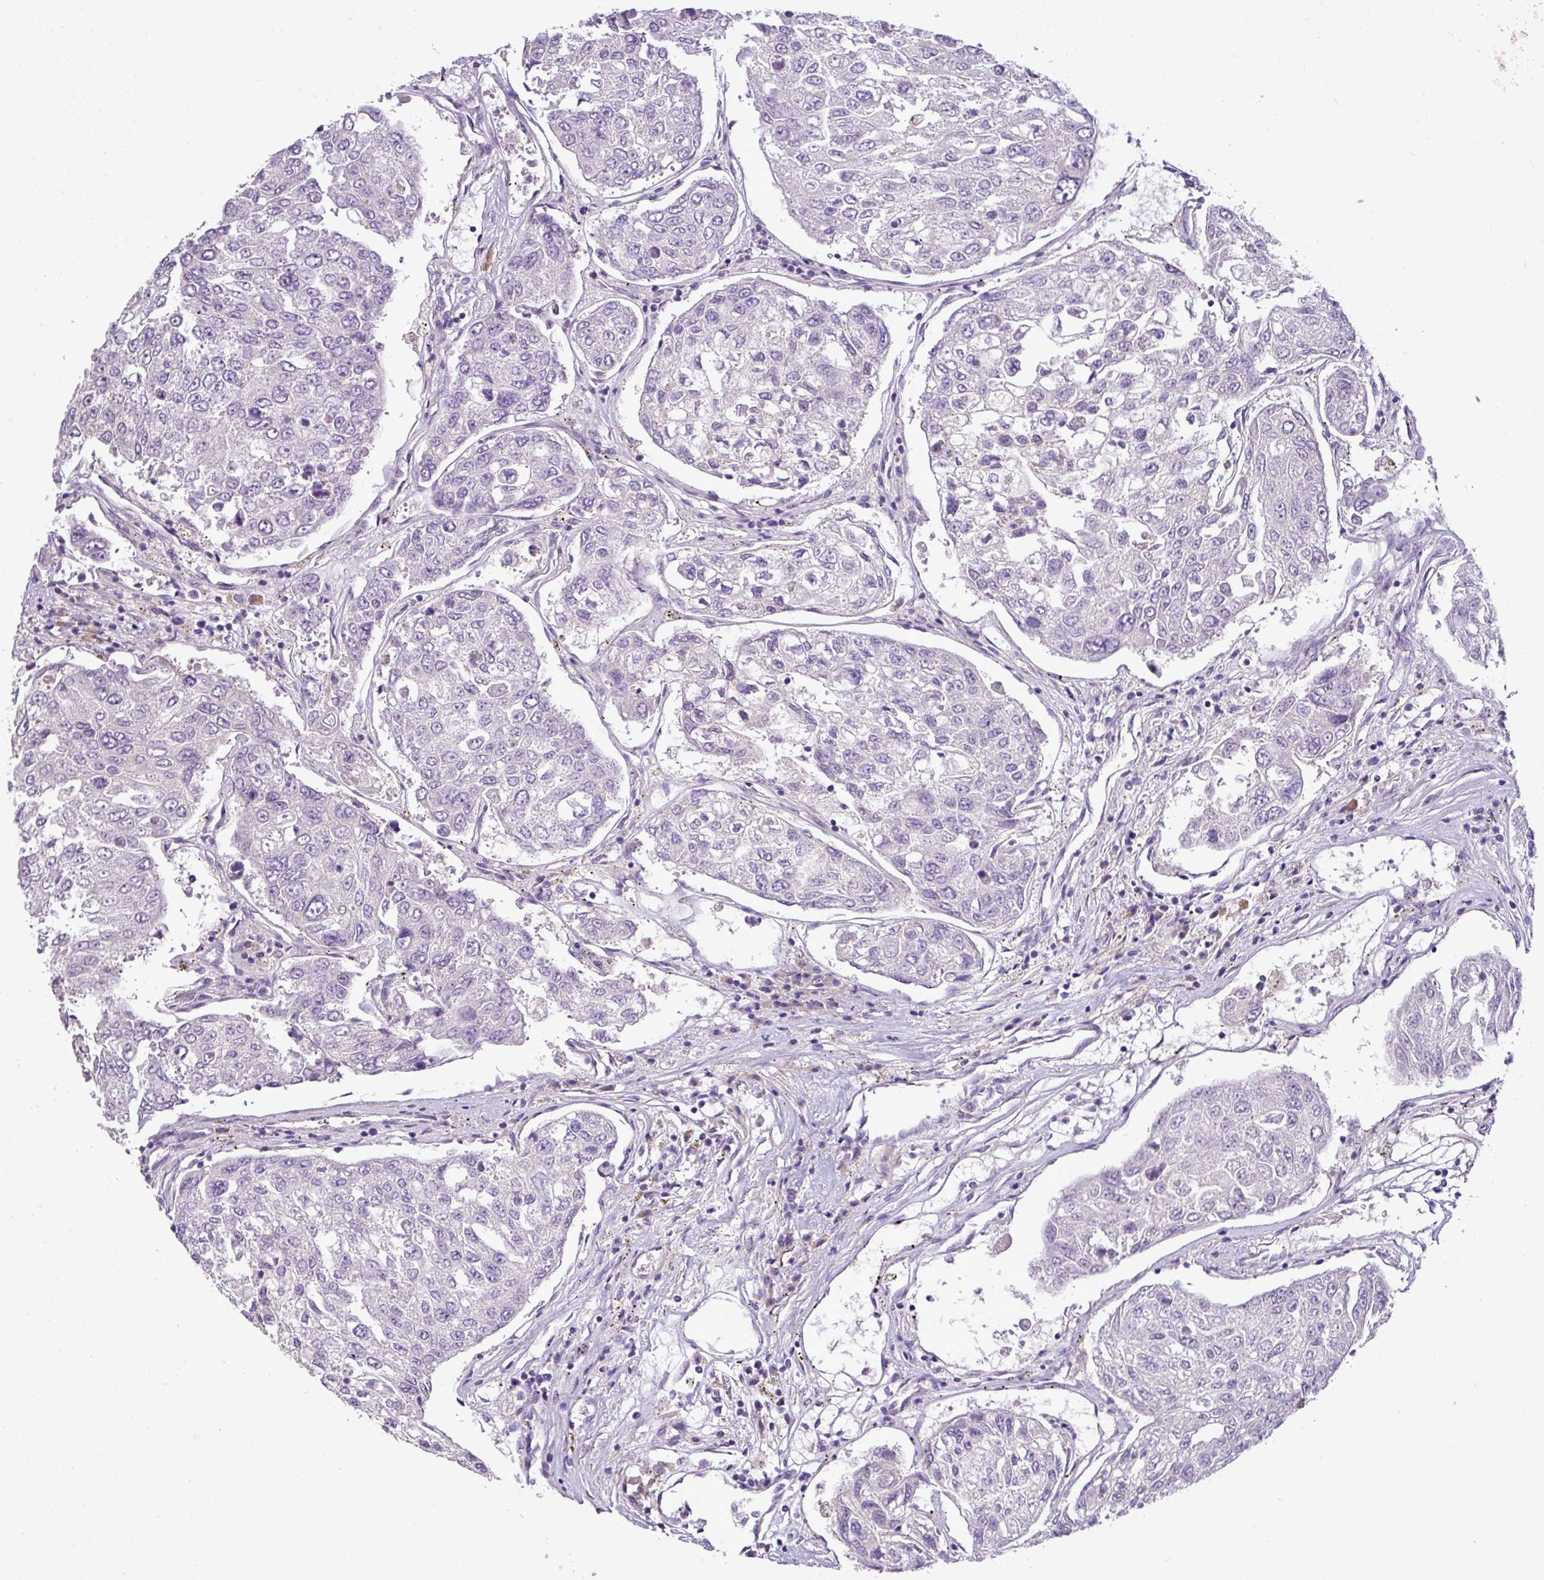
{"staining": {"intensity": "negative", "quantity": "none", "location": "none"}, "tissue": "urothelial cancer", "cell_type": "Tumor cells", "image_type": "cancer", "snomed": [{"axis": "morphology", "description": "Urothelial carcinoma, High grade"}, {"axis": "topography", "description": "Lymph node"}, {"axis": "topography", "description": "Urinary bladder"}], "caption": "Tumor cells show no significant protein staining in high-grade urothelial carcinoma.", "gene": "MOCS3", "patient": {"sex": "male", "age": 51}}